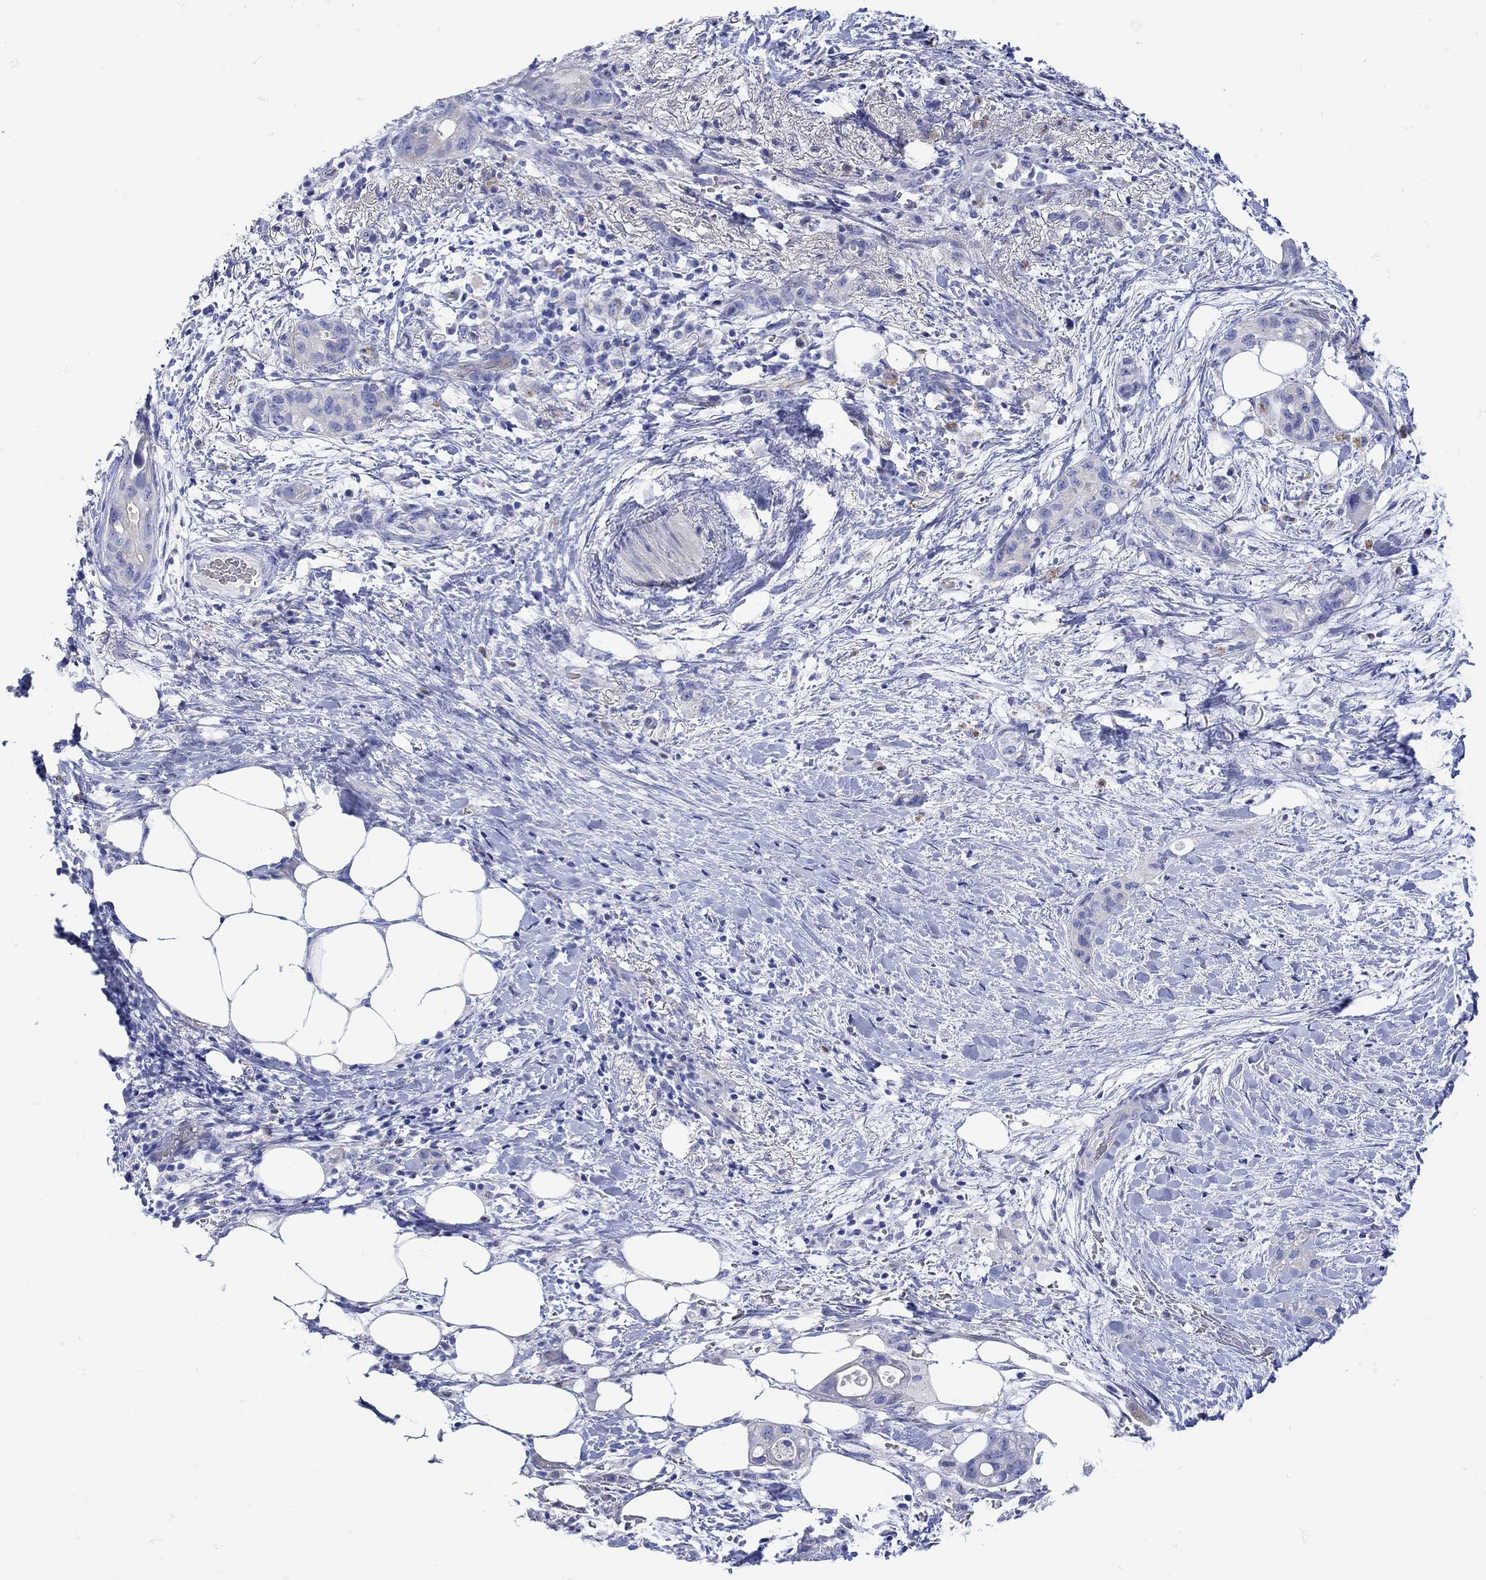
{"staining": {"intensity": "negative", "quantity": "none", "location": "none"}, "tissue": "pancreatic cancer", "cell_type": "Tumor cells", "image_type": "cancer", "snomed": [{"axis": "morphology", "description": "Adenocarcinoma, NOS"}, {"axis": "topography", "description": "Pancreas"}], "caption": "This is an immunohistochemistry histopathology image of pancreatic cancer. There is no positivity in tumor cells.", "gene": "ANKMY1", "patient": {"sex": "female", "age": 72}}